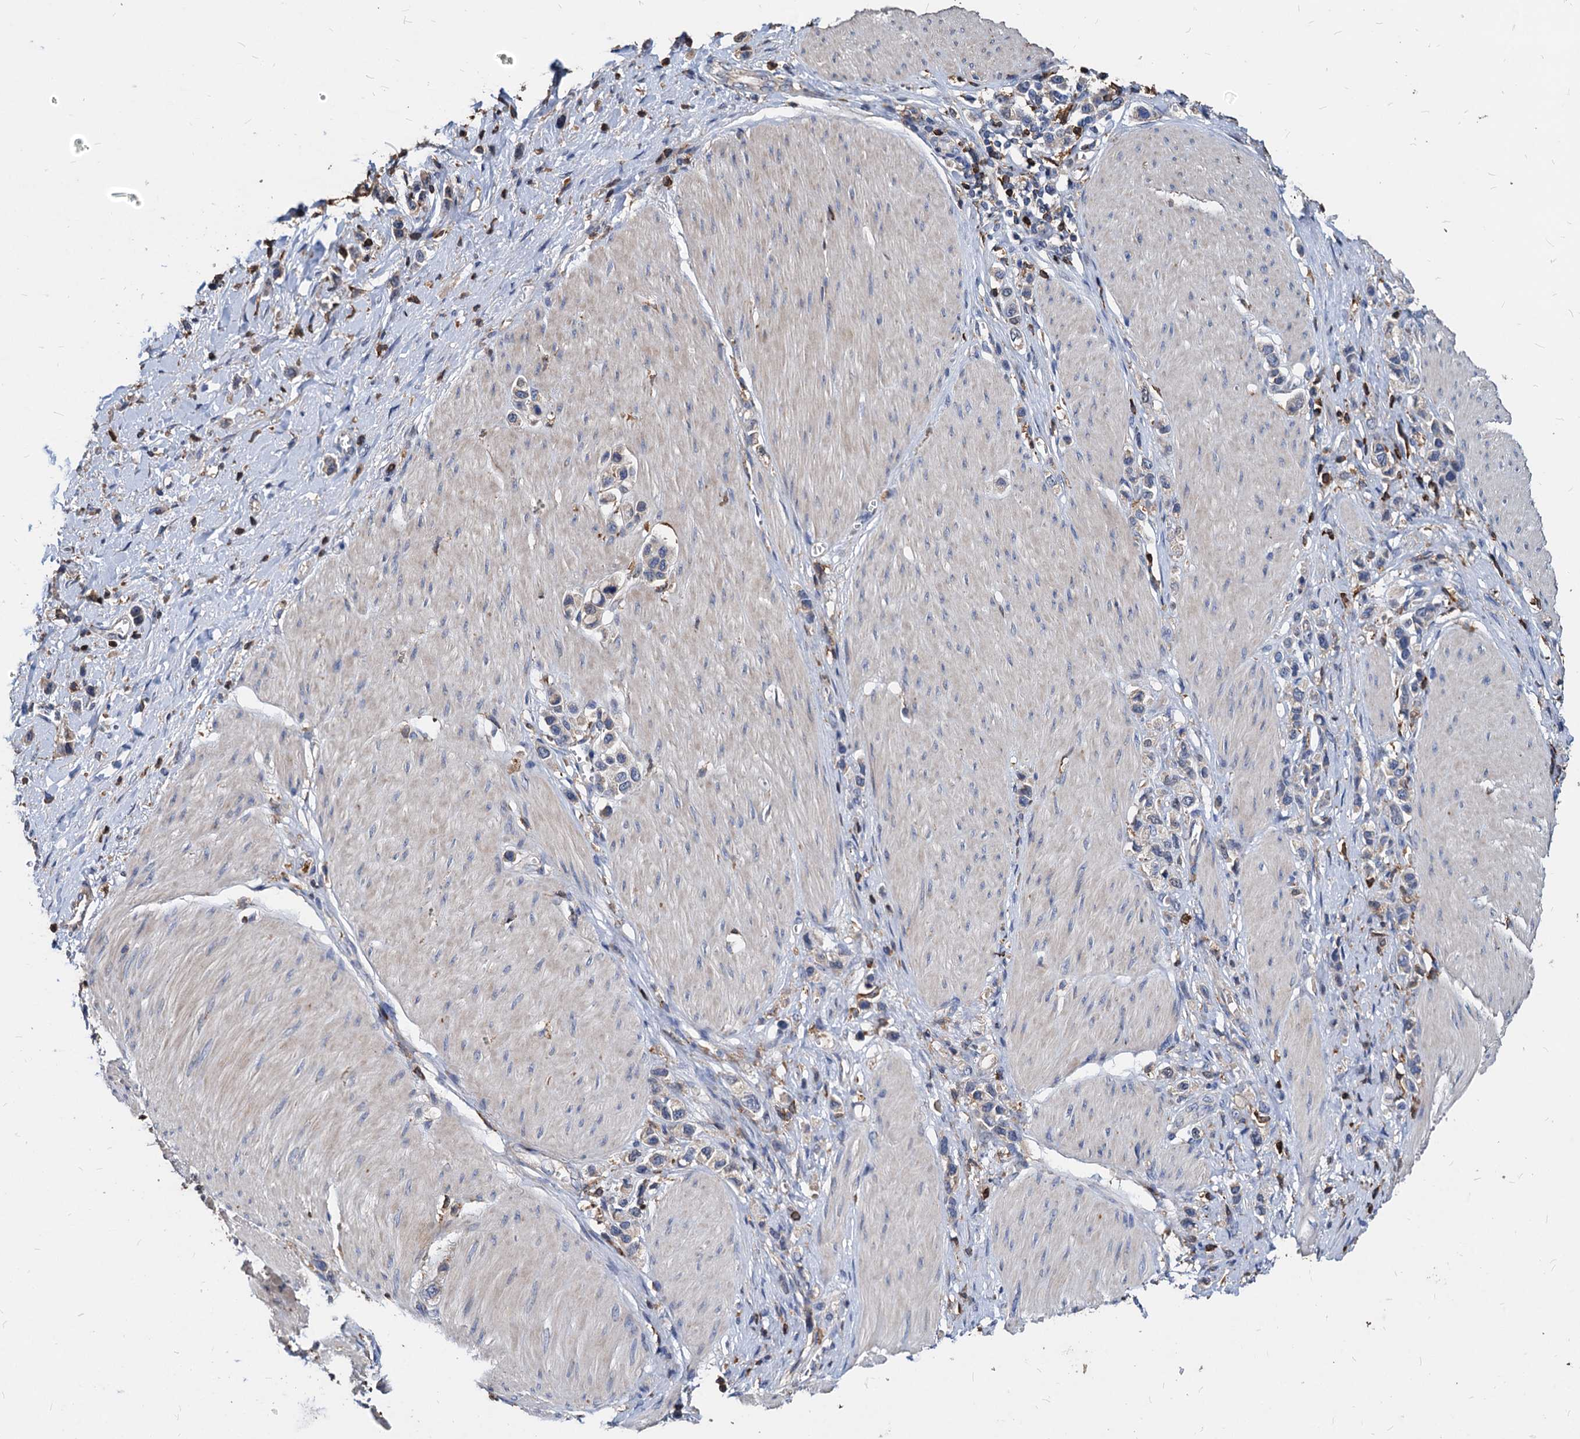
{"staining": {"intensity": "weak", "quantity": "<25%", "location": "cytoplasmic/membranous"}, "tissue": "stomach cancer", "cell_type": "Tumor cells", "image_type": "cancer", "snomed": [{"axis": "morphology", "description": "Normal tissue, NOS"}, {"axis": "morphology", "description": "Adenocarcinoma, NOS"}, {"axis": "topography", "description": "Stomach, upper"}, {"axis": "topography", "description": "Stomach"}], "caption": "Tumor cells show no significant protein expression in adenocarcinoma (stomach).", "gene": "LCP2", "patient": {"sex": "female", "age": 65}}